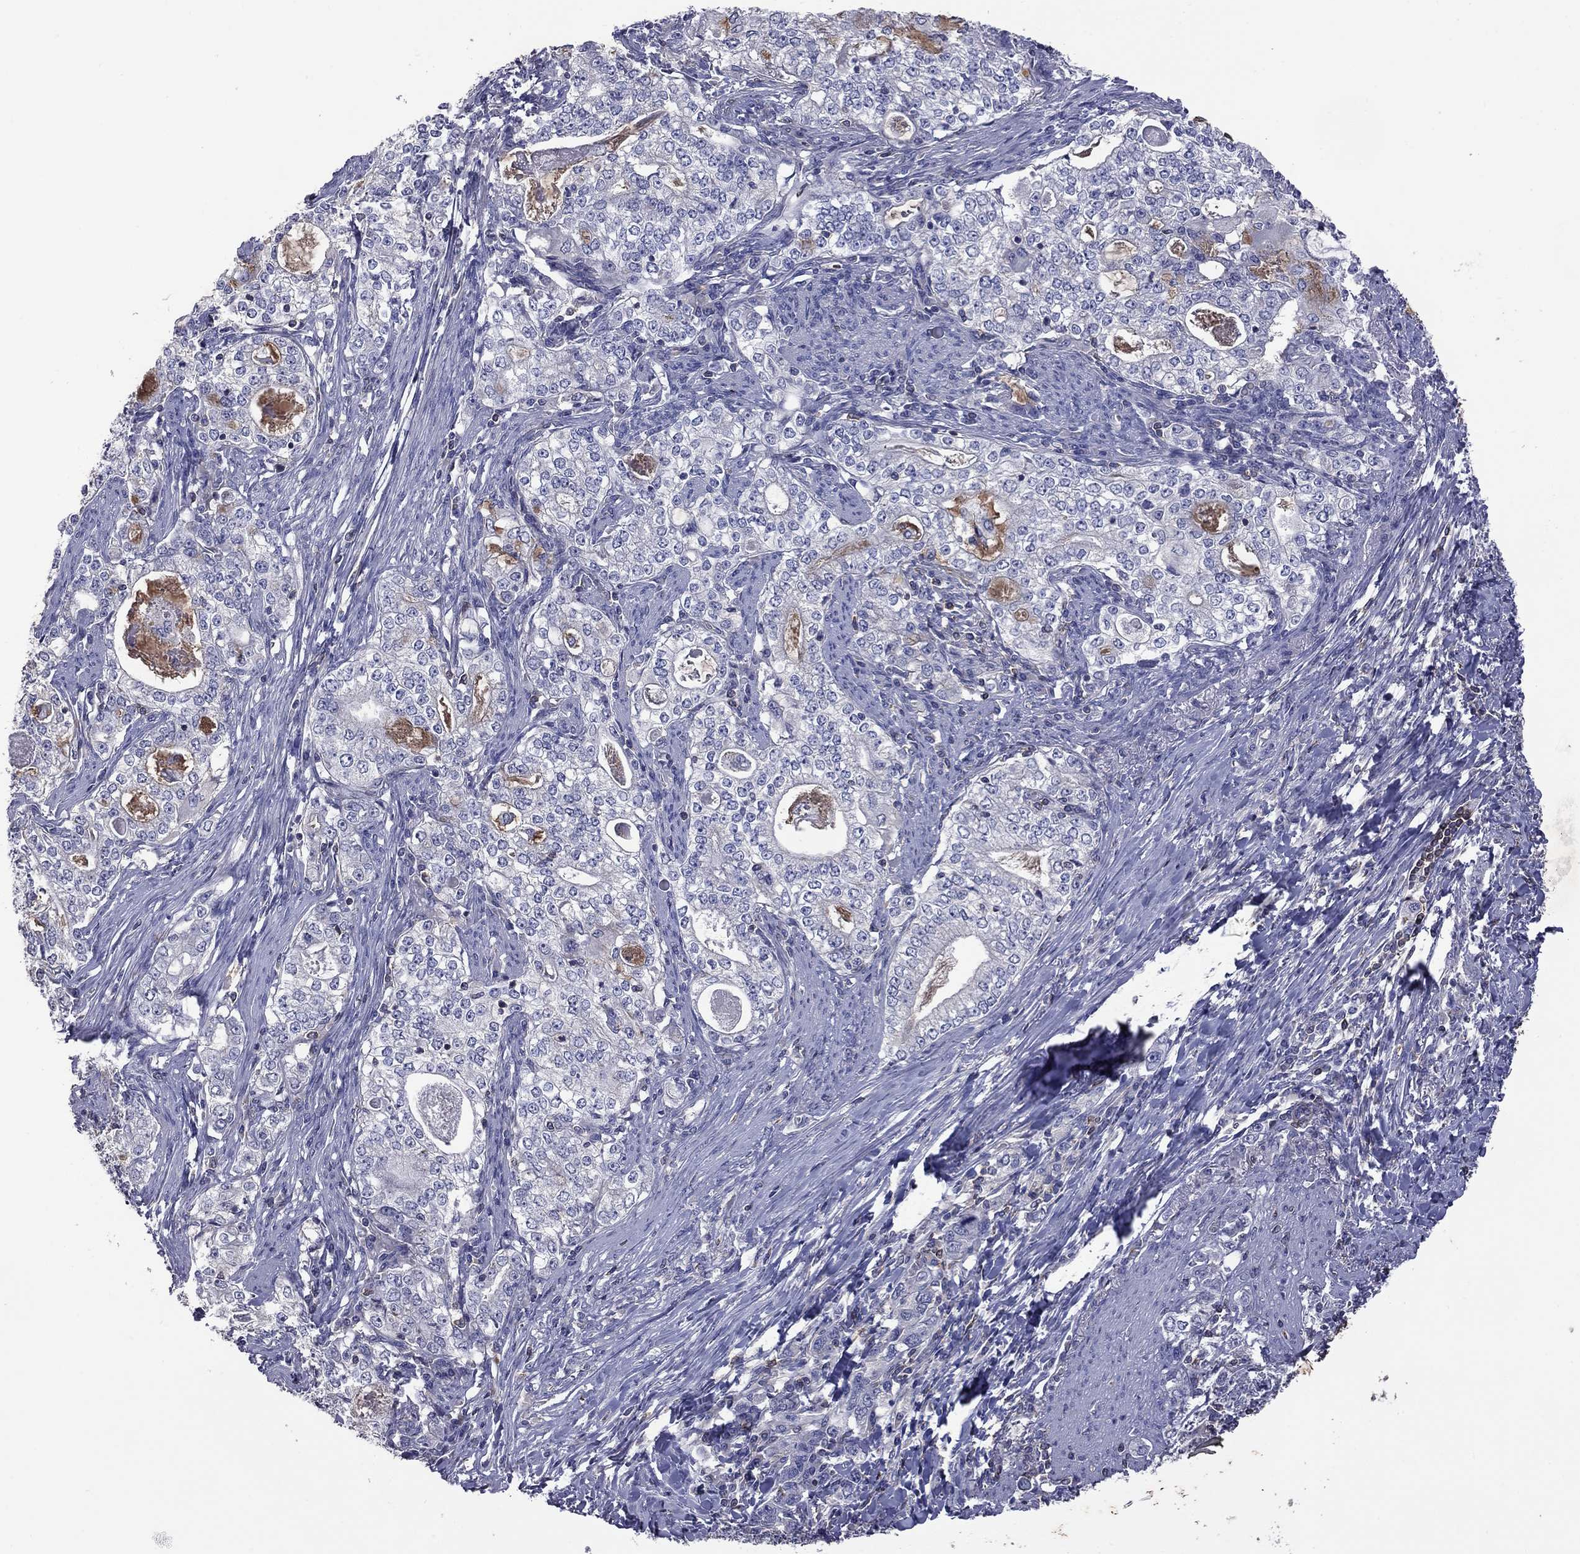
{"staining": {"intensity": "negative", "quantity": "none", "location": "none"}, "tissue": "stomach cancer", "cell_type": "Tumor cells", "image_type": "cancer", "snomed": [{"axis": "morphology", "description": "Adenocarcinoma, NOS"}, {"axis": "topography", "description": "Stomach, lower"}], "caption": "IHC micrograph of stomach cancer stained for a protein (brown), which demonstrates no expression in tumor cells.", "gene": "IPCEF1", "patient": {"sex": "female", "age": 72}}